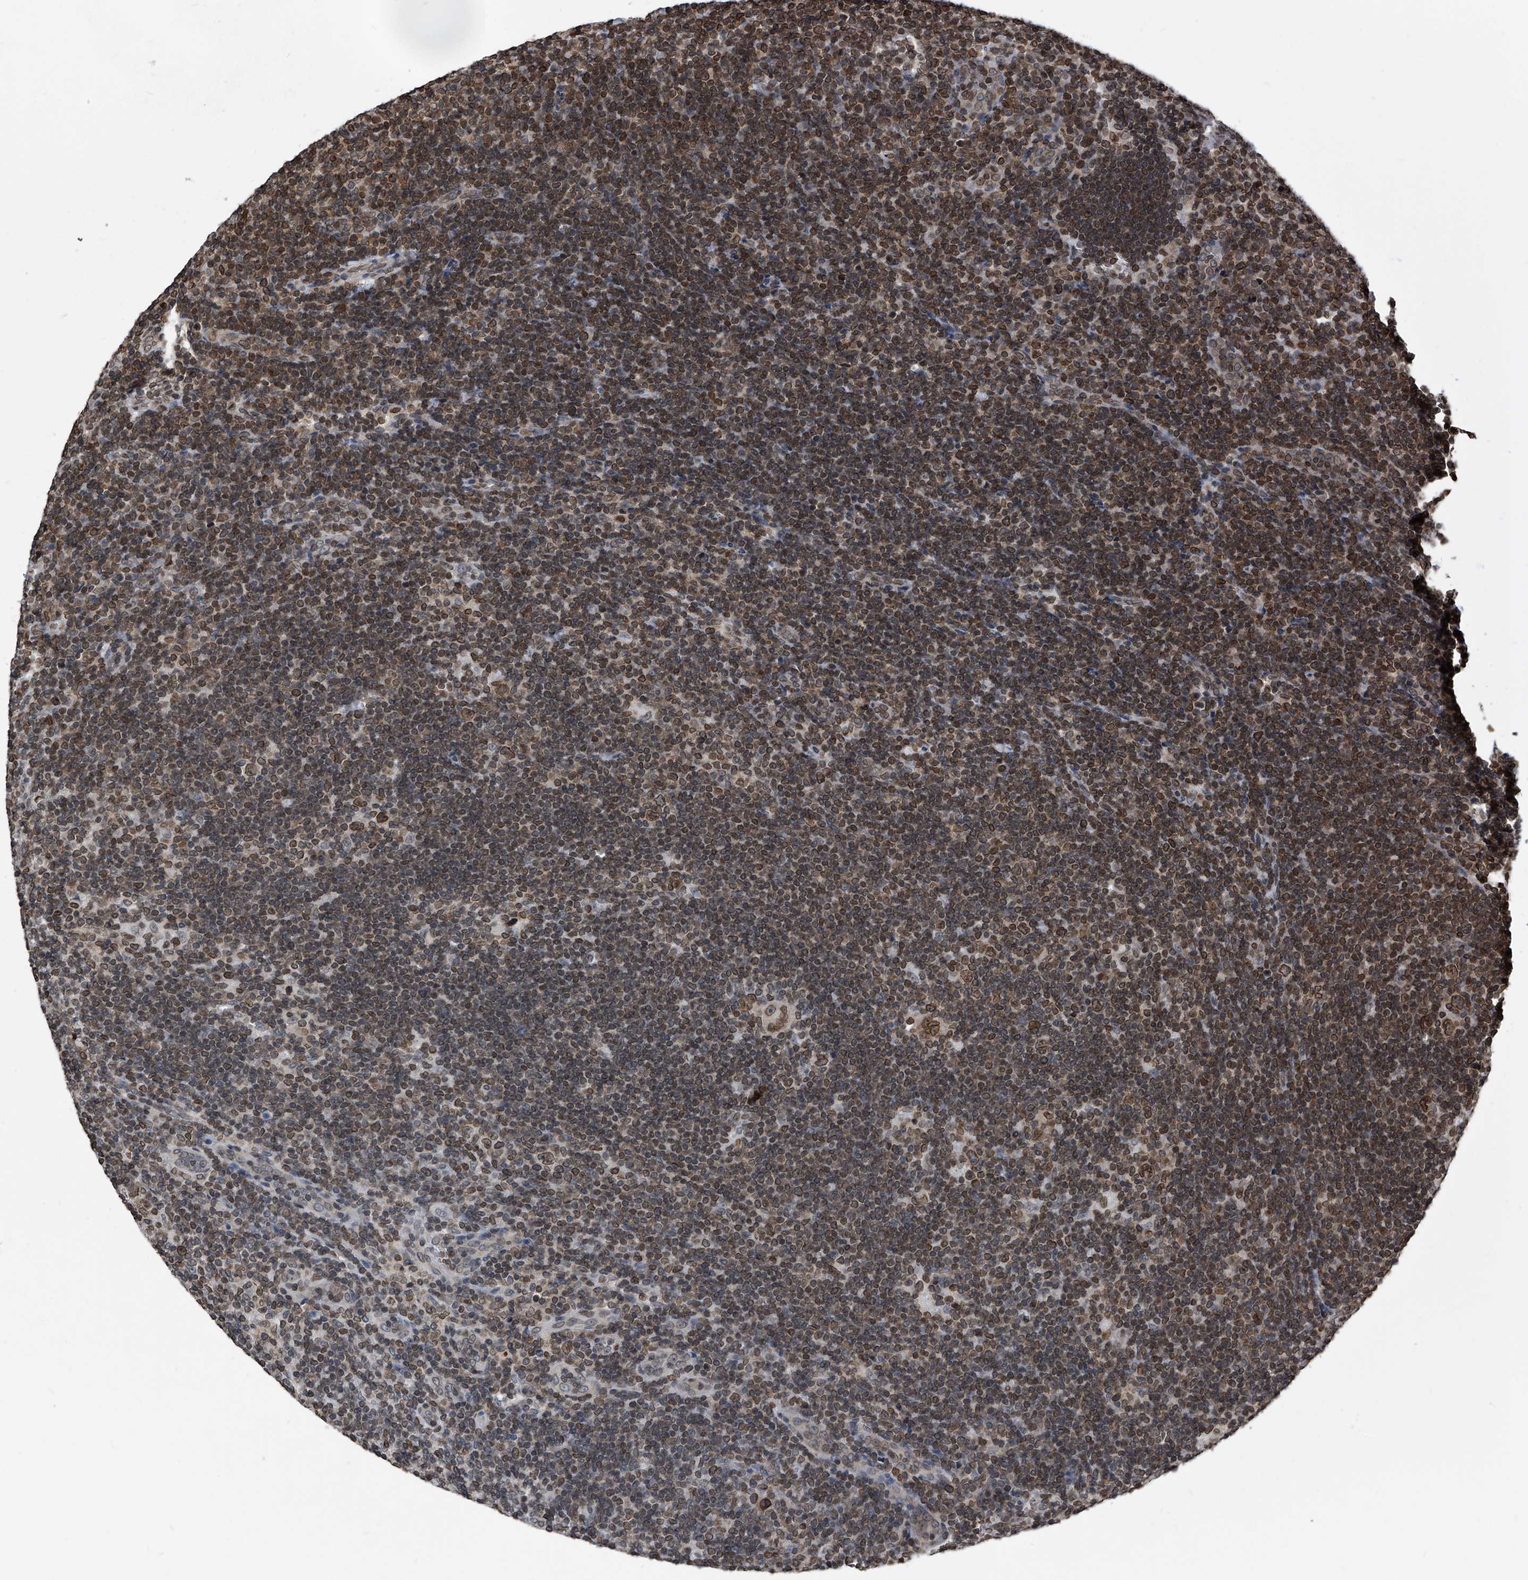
{"staining": {"intensity": "moderate", "quantity": "25%-75%", "location": "cytoplasmic/membranous,nuclear"}, "tissue": "lymphoma", "cell_type": "Tumor cells", "image_type": "cancer", "snomed": [{"axis": "morphology", "description": "Hodgkin's disease, NOS"}, {"axis": "topography", "description": "Lymph node"}], "caption": "Tumor cells demonstrate medium levels of moderate cytoplasmic/membranous and nuclear expression in about 25%-75% of cells in Hodgkin's disease.", "gene": "PHF20", "patient": {"sex": "female", "age": 57}}